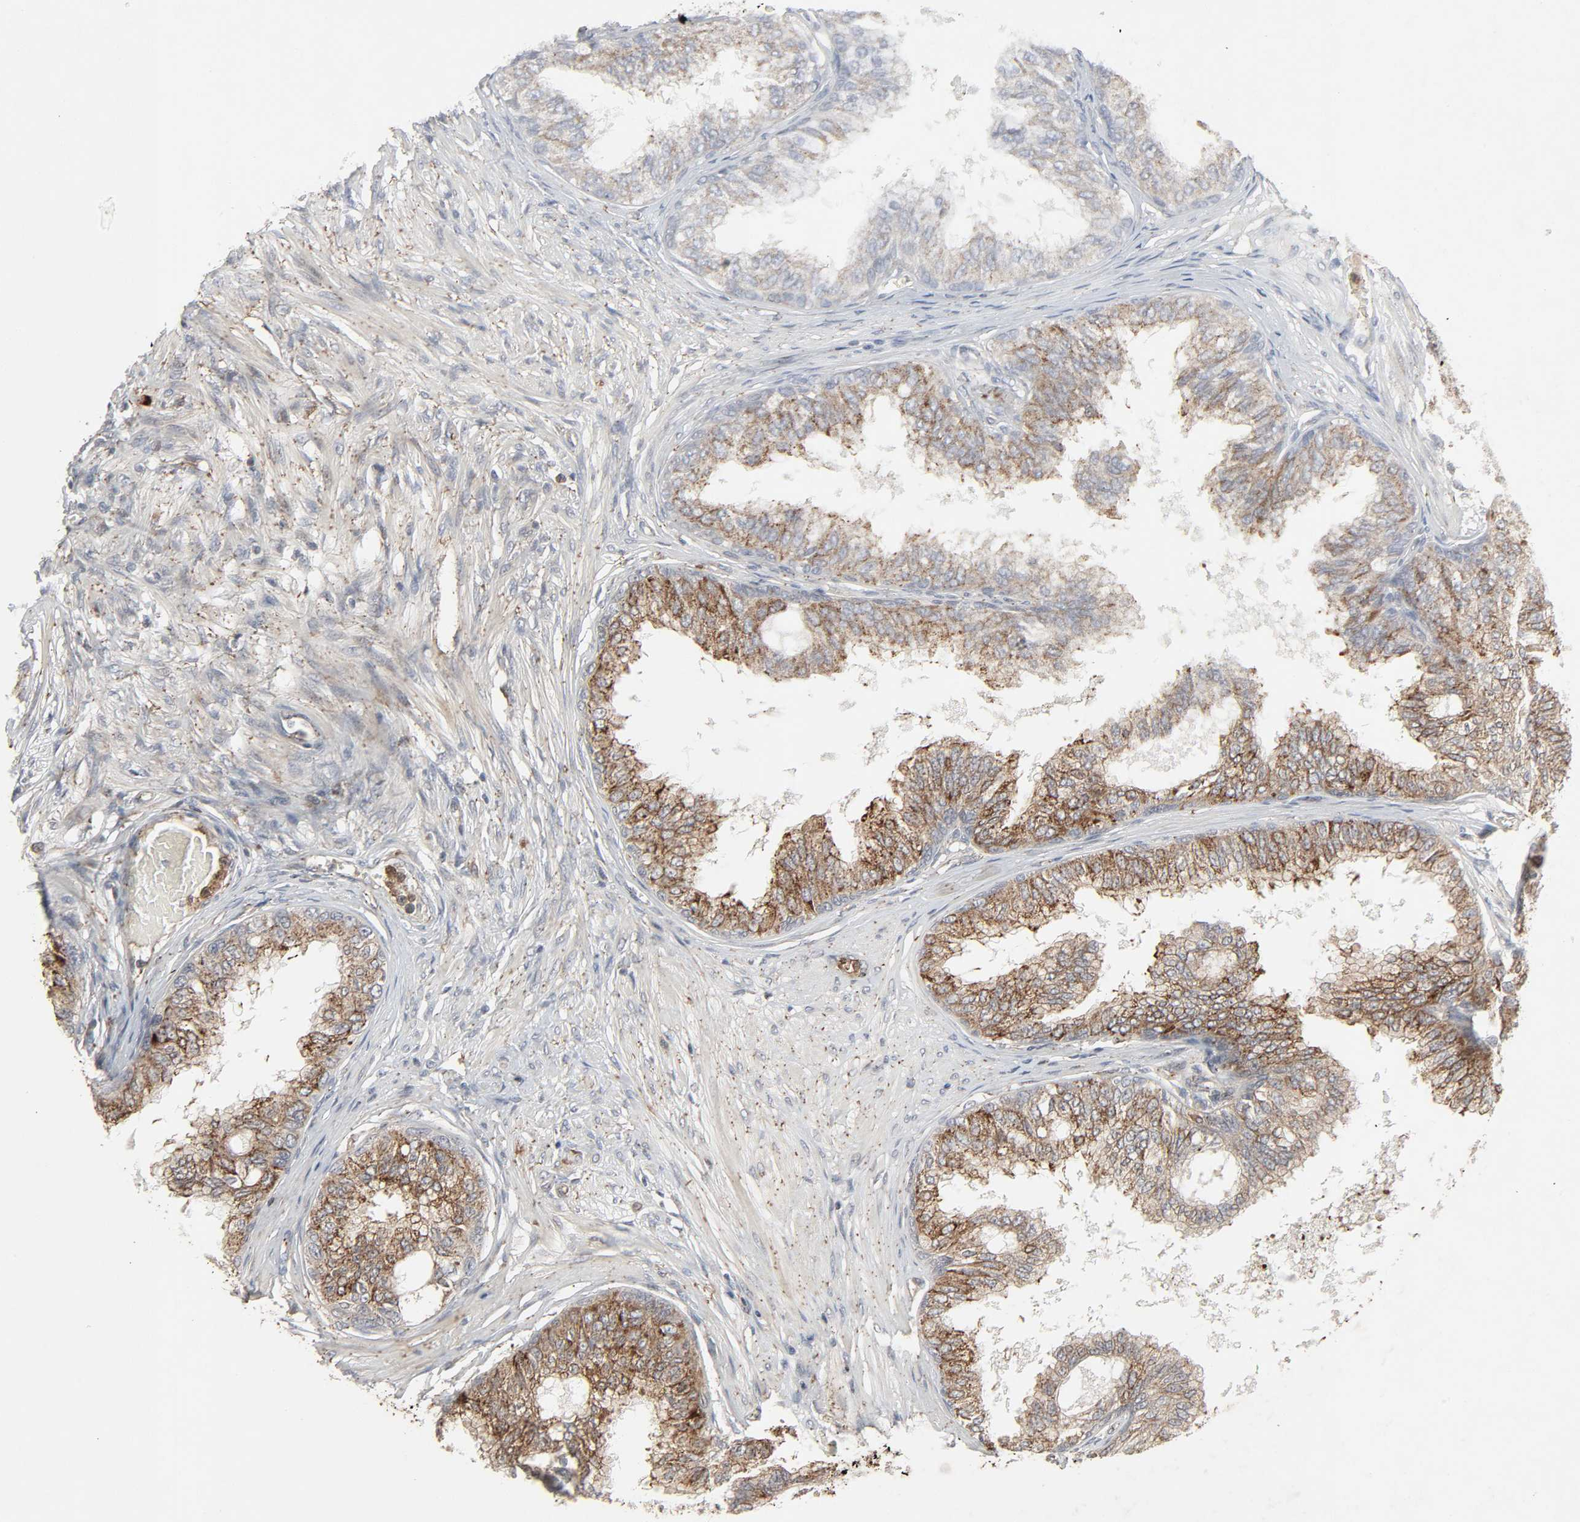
{"staining": {"intensity": "moderate", "quantity": ">75%", "location": "cytoplasmic/membranous"}, "tissue": "prostate", "cell_type": "Glandular cells", "image_type": "normal", "snomed": [{"axis": "morphology", "description": "Normal tissue, NOS"}, {"axis": "topography", "description": "Prostate"}, {"axis": "topography", "description": "Seminal veicle"}], "caption": "Immunohistochemistry (IHC) (DAB (3,3'-diaminobenzidine)) staining of benign prostate exhibits moderate cytoplasmic/membranous protein positivity in about >75% of glandular cells. (brown staining indicates protein expression, while blue staining denotes nuclei).", "gene": "ADCY4", "patient": {"sex": "male", "age": 60}}